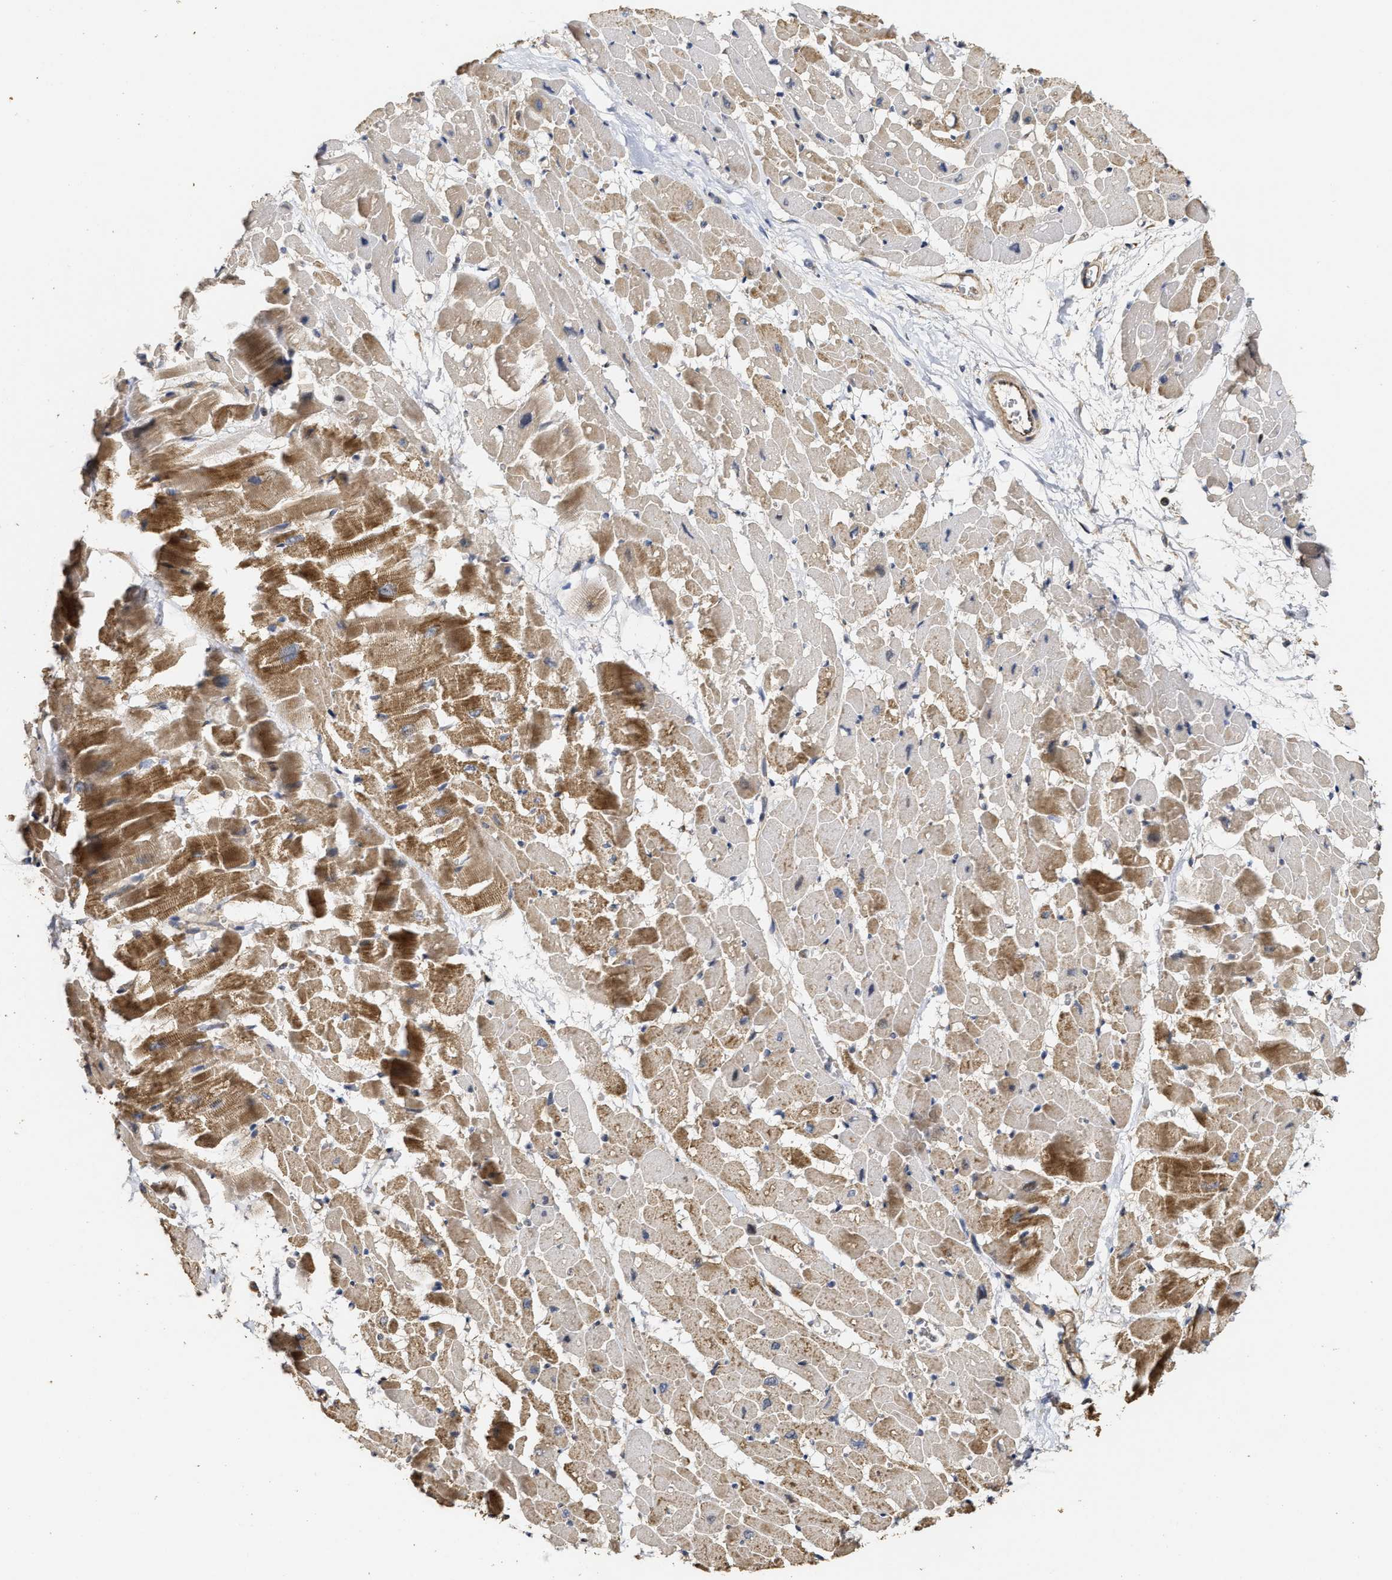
{"staining": {"intensity": "moderate", "quantity": ">75%", "location": "cytoplasmic/membranous"}, "tissue": "heart muscle", "cell_type": "Cardiomyocytes", "image_type": "normal", "snomed": [{"axis": "morphology", "description": "Normal tissue, NOS"}, {"axis": "topography", "description": "Heart"}], "caption": "Immunohistochemistry (DAB) staining of benign human heart muscle exhibits moderate cytoplasmic/membranous protein expression in approximately >75% of cardiomyocytes.", "gene": "NAV1", "patient": {"sex": "male", "age": 45}}